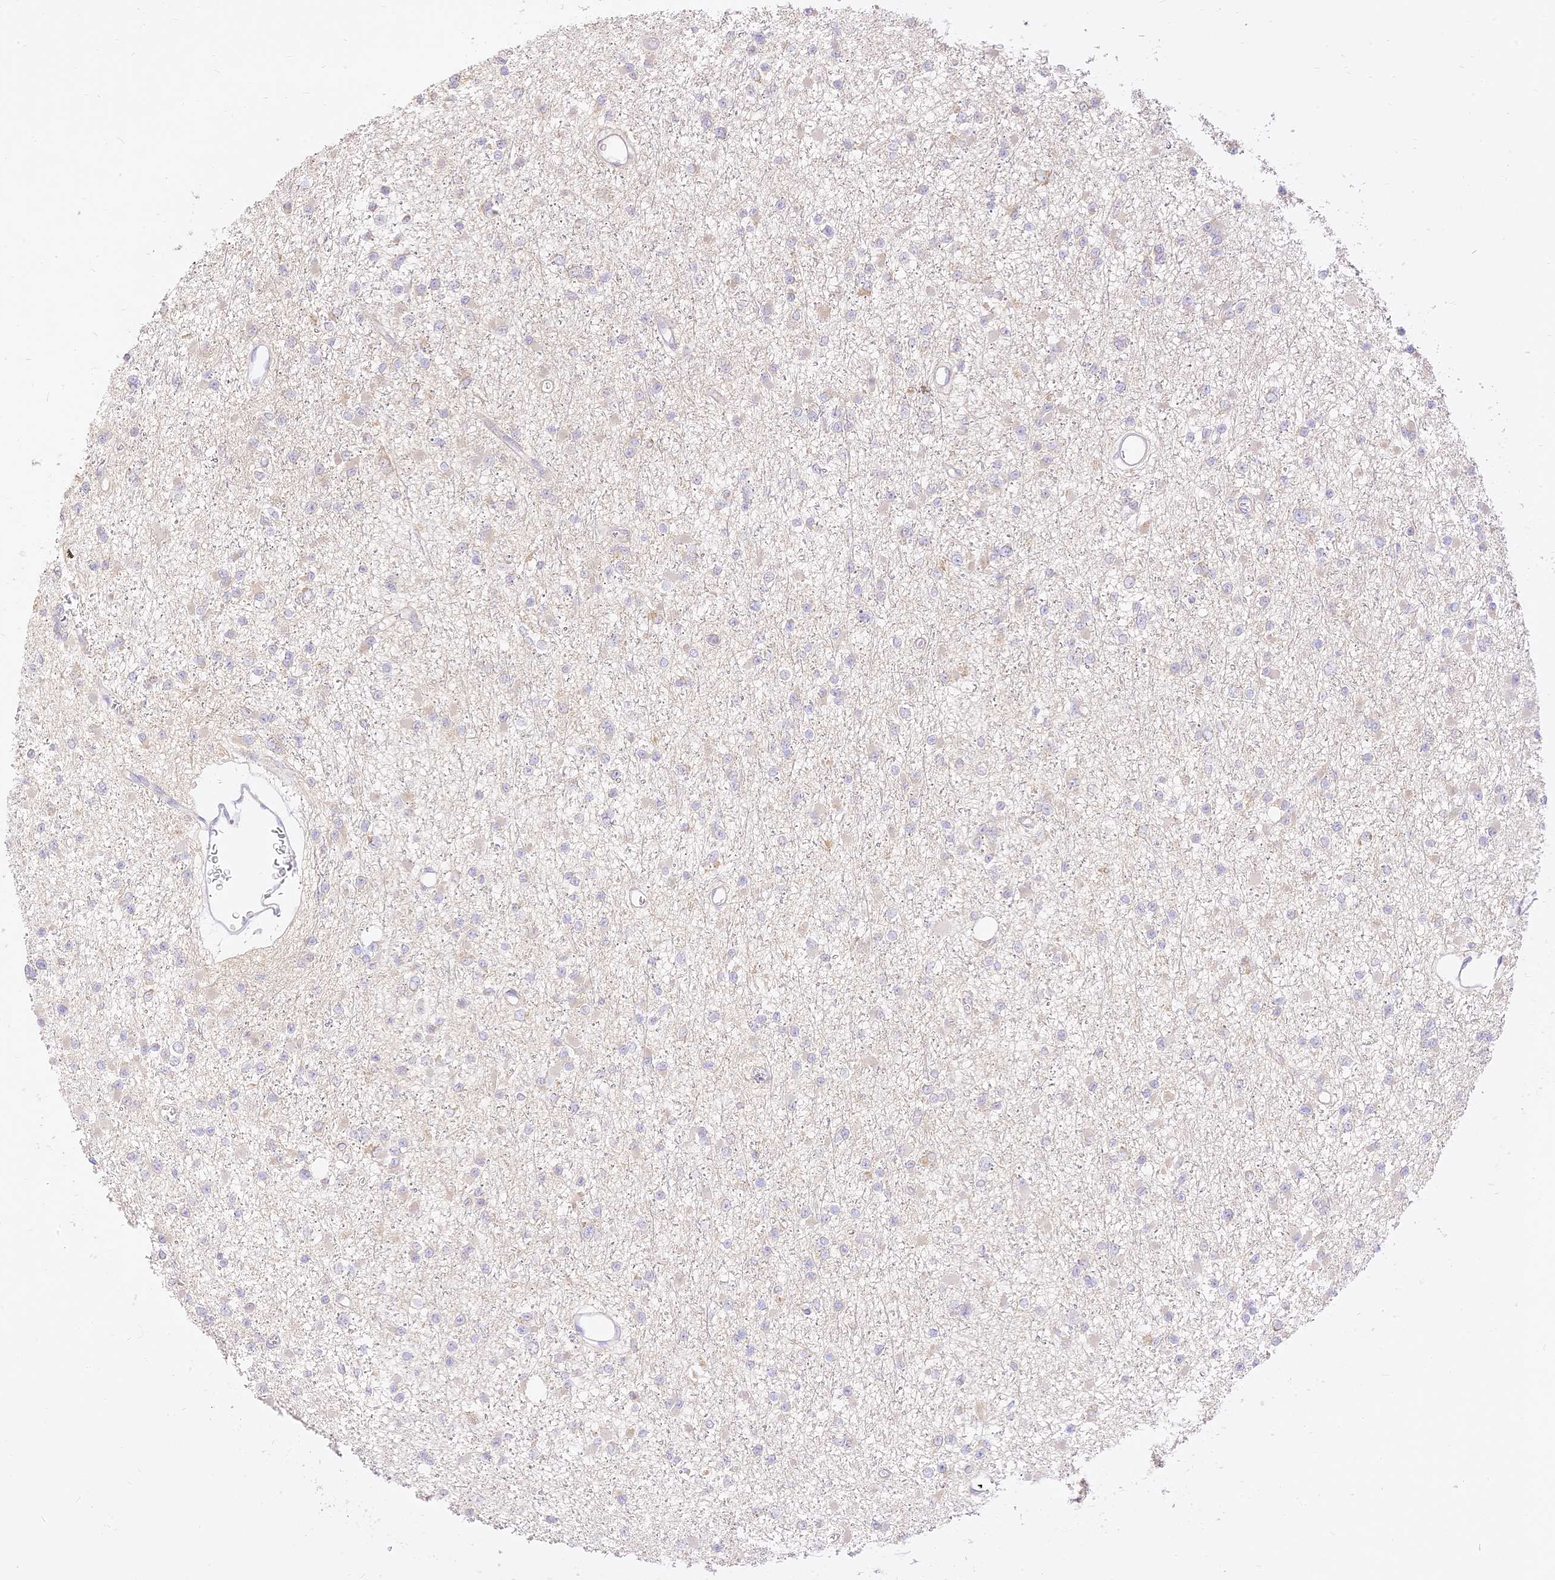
{"staining": {"intensity": "negative", "quantity": "none", "location": "none"}, "tissue": "glioma", "cell_type": "Tumor cells", "image_type": "cancer", "snomed": [{"axis": "morphology", "description": "Glioma, malignant, Low grade"}, {"axis": "topography", "description": "Brain"}], "caption": "There is no significant staining in tumor cells of low-grade glioma (malignant).", "gene": "LRRC15", "patient": {"sex": "female", "age": 22}}